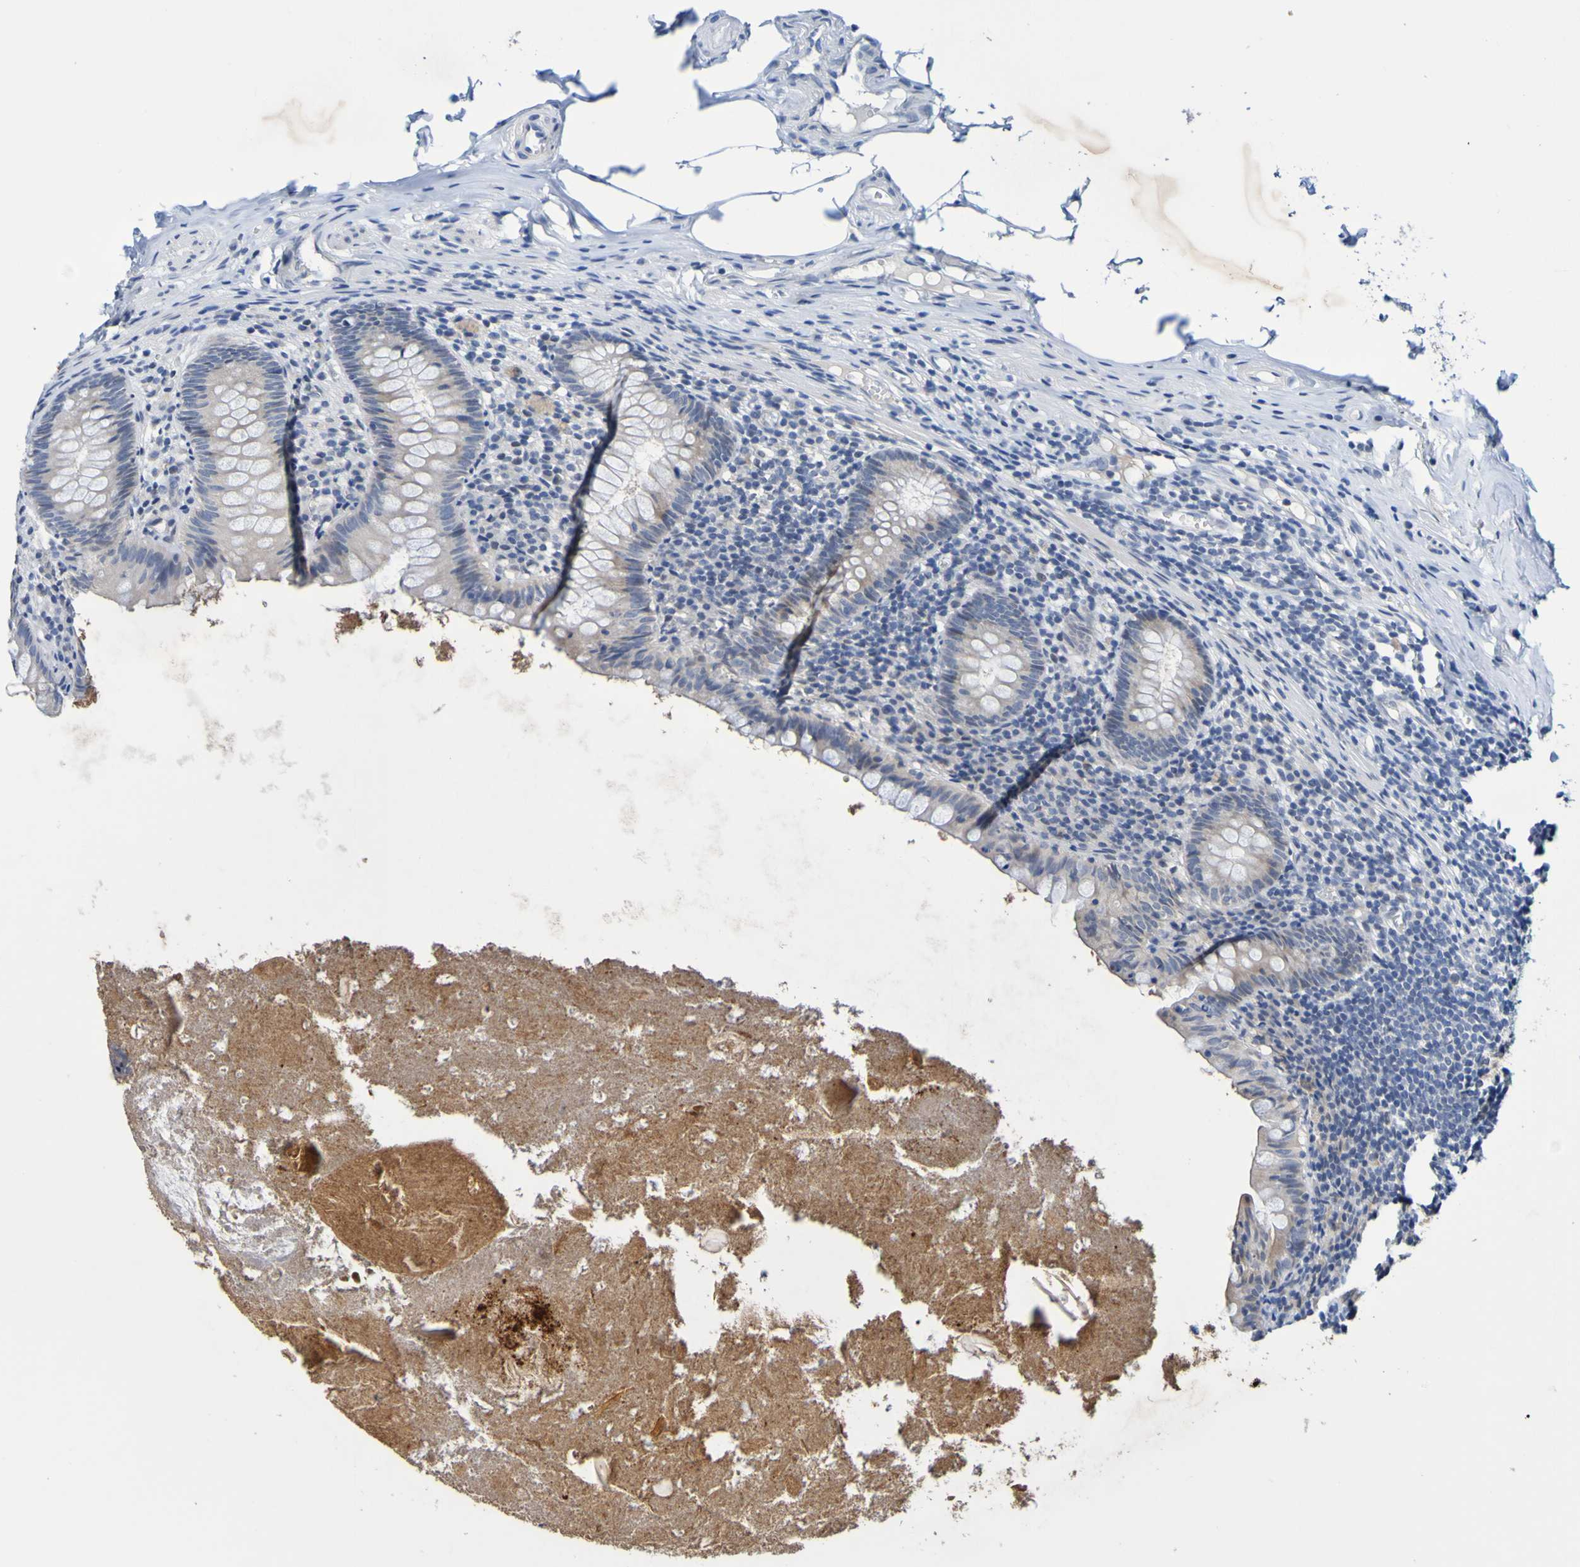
{"staining": {"intensity": "negative", "quantity": "none", "location": "none"}, "tissue": "appendix", "cell_type": "Glandular cells", "image_type": "normal", "snomed": [{"axis": "morphology", "description": "Normal tissue, NOS"}, {"axis": "topography", "description": "Appendix"}], "caption": "A high-resolution micrograph shows immunohistochemistry (IHC) staining of normal appendix, which reveals no significant positivity in glandular cells.", "gene": "VMA21", "patient": {"sex": "male", "age": 52}}